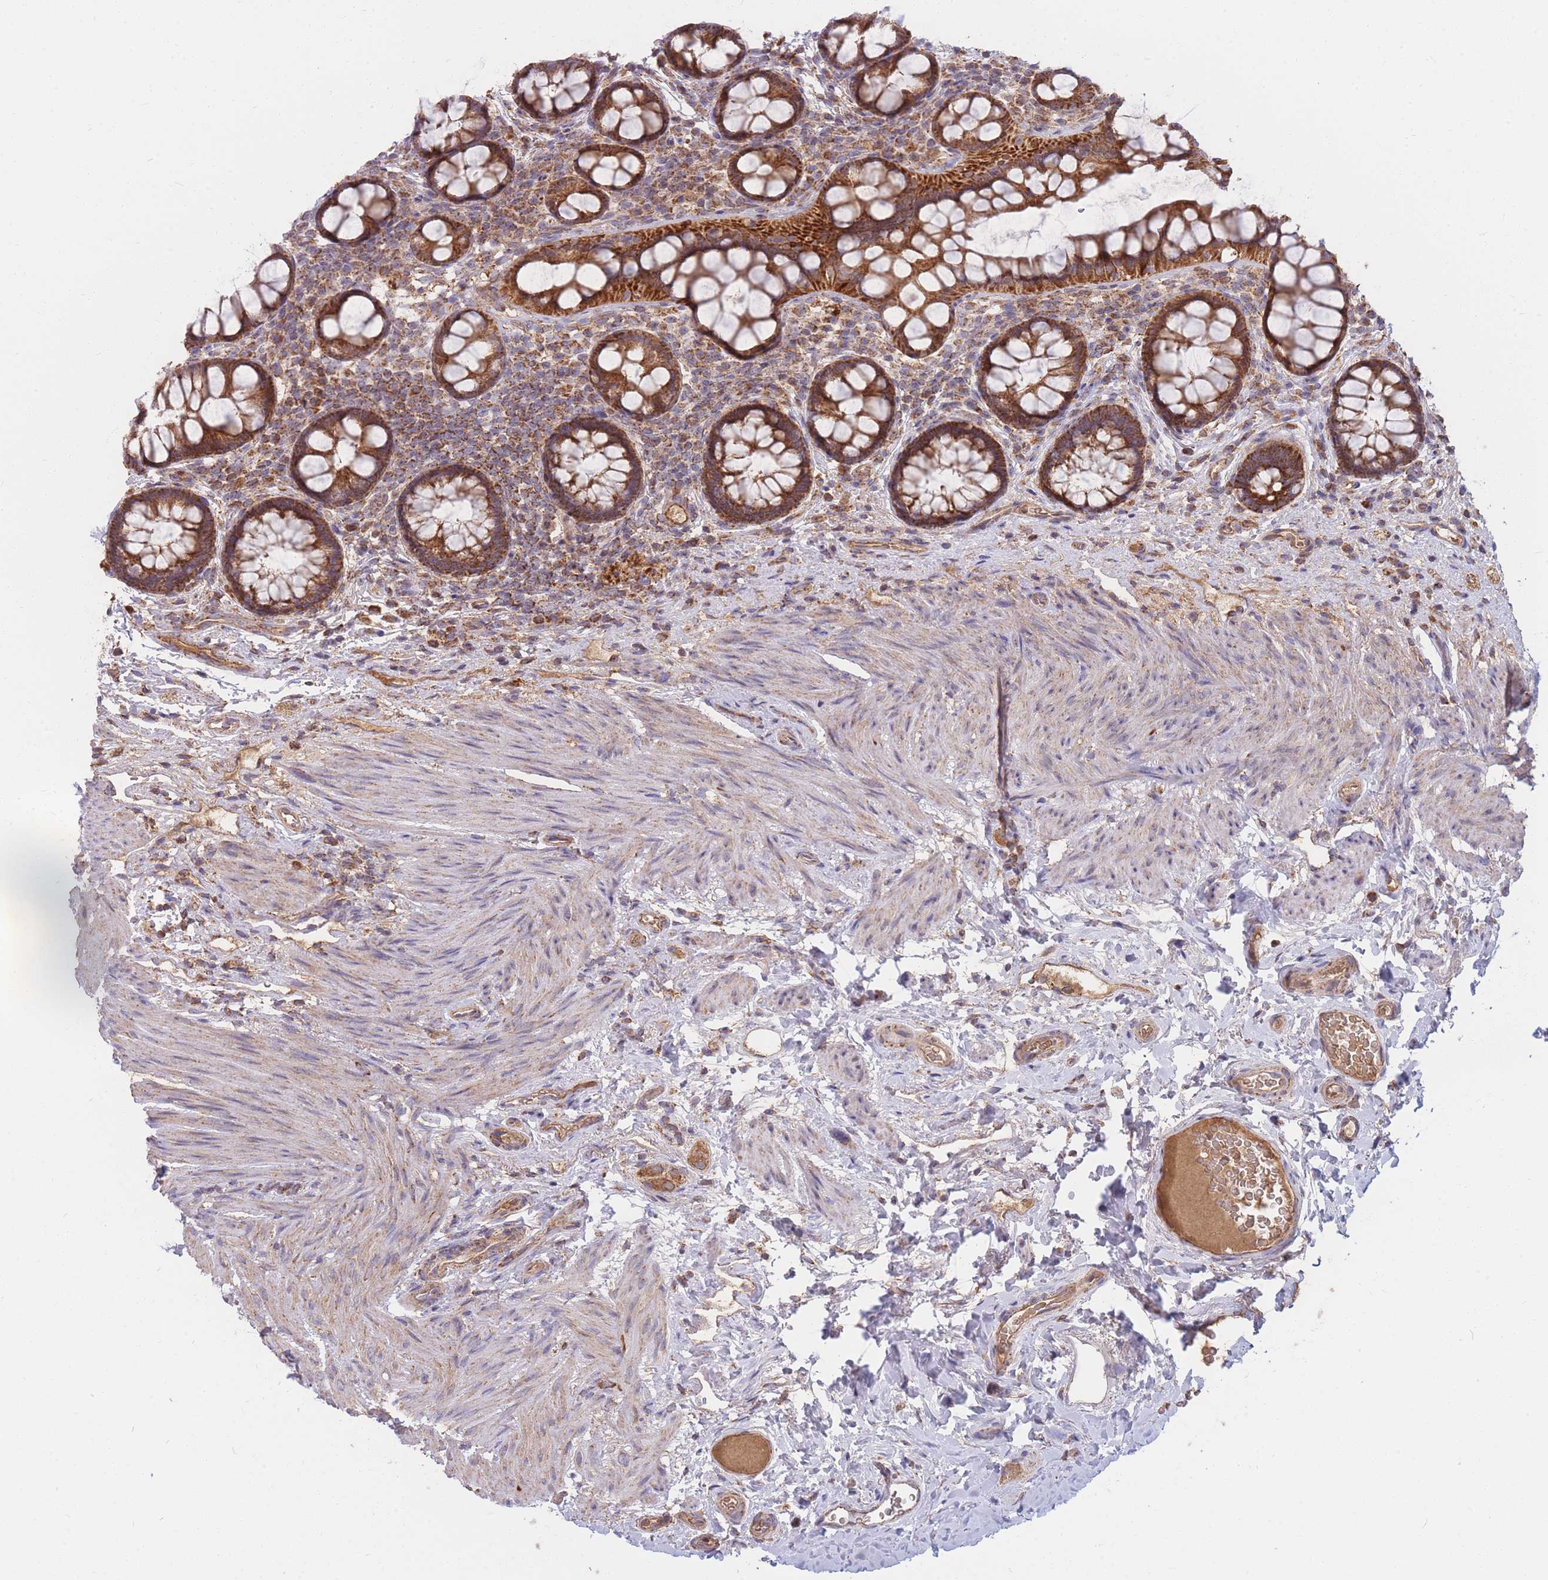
{"staining": {"intensity": "strong", "quantity": ">75%", "location": "cytoplasmic/membranous"}, "tissue": "rectum", "cell_type": "Glandular cells", "image_type": "normal", "snomed": [{"axis": "morphology", "description": "Normal tissue, NOS"}, {"axis": "topography", "description": "Rectum"}, {"axis": "topography", "description": "Peripheral nerve tissue"}], "caption": "Immunohistochemistry of normal rectum reveals high levels of strong cytoplasmic/membranous expression in about >75% of glandular cells.", "gene": "PTPMT1", "patient": {"sex": "female", "age": 69}}